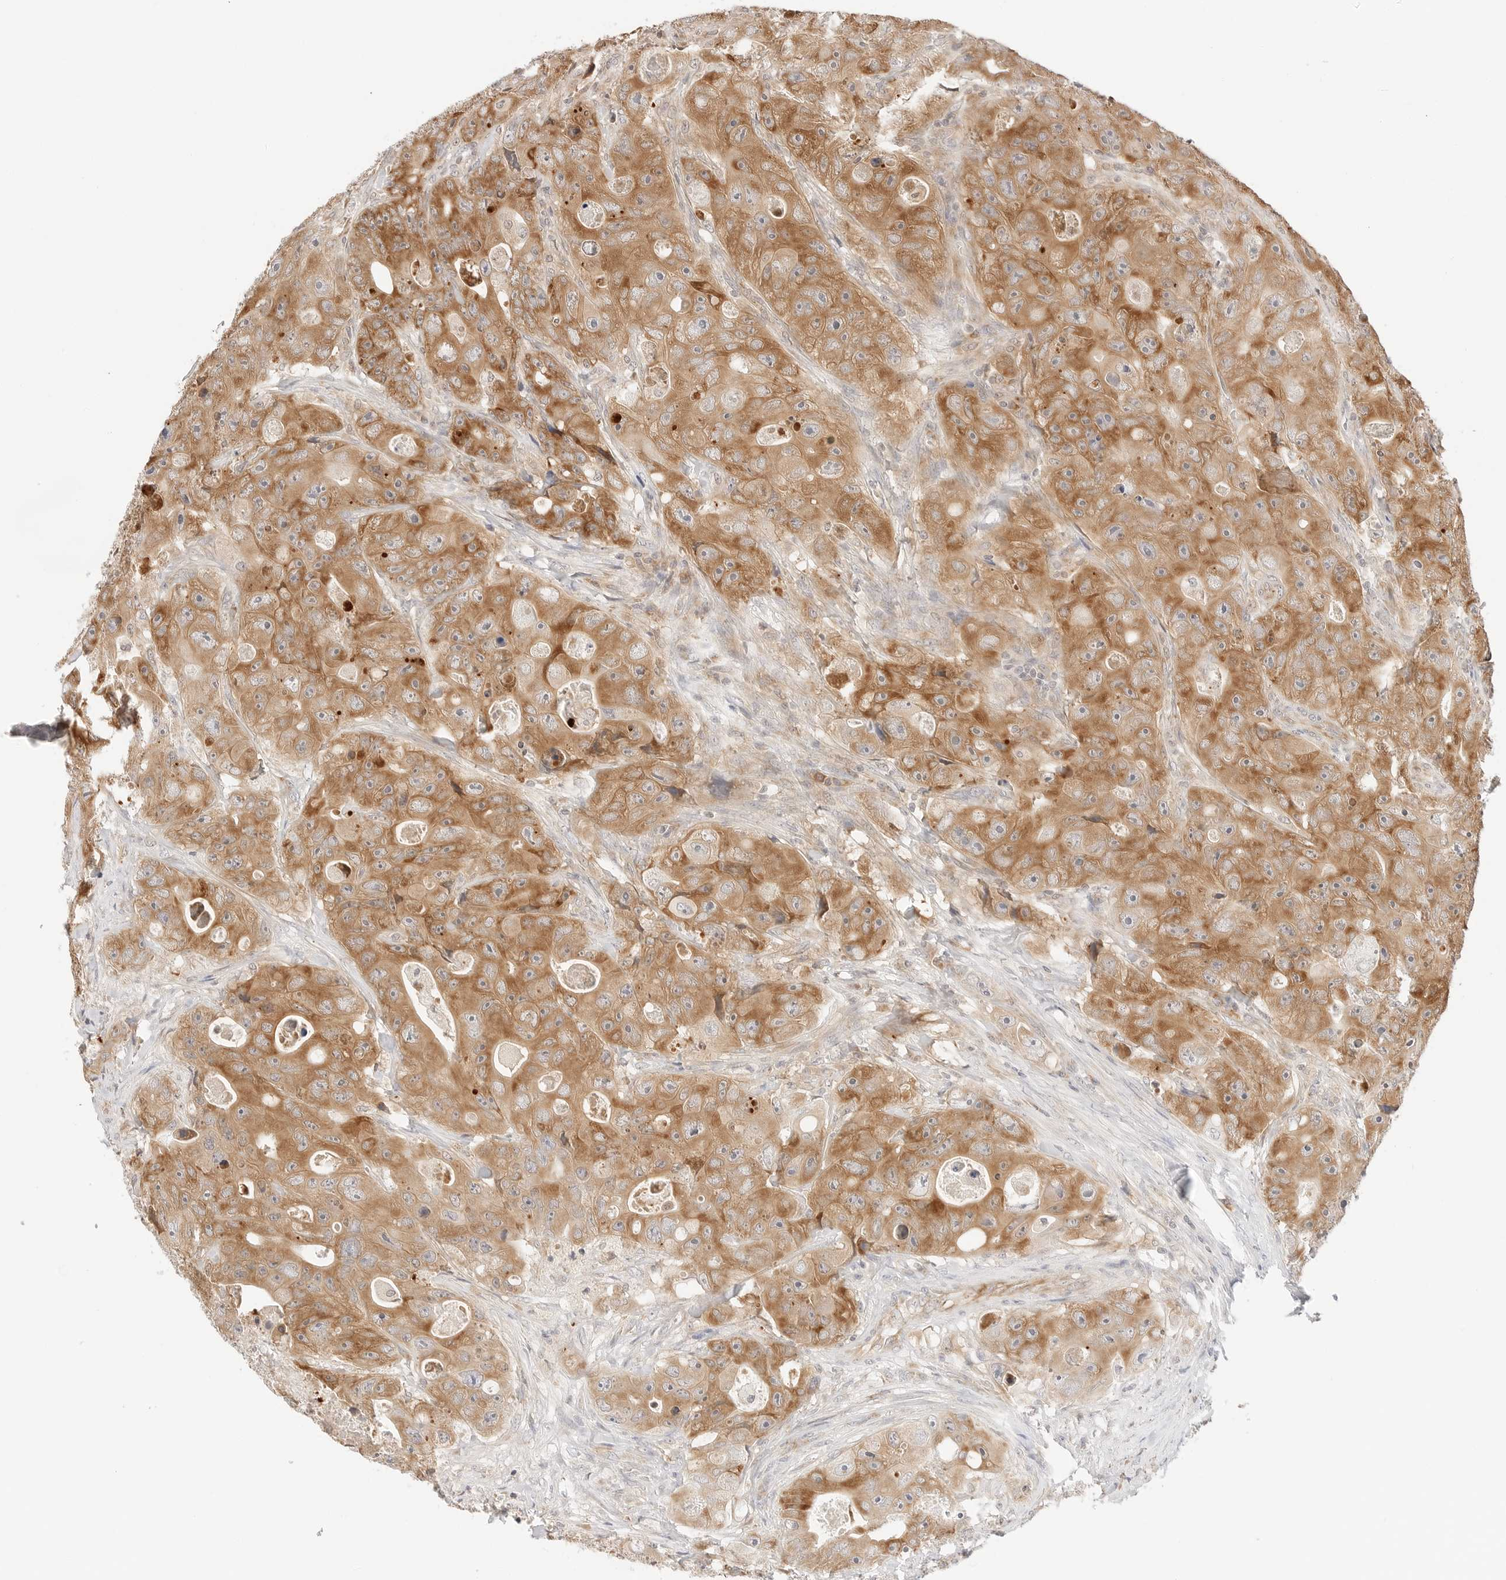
{"staining": {"intensity": "moderate", "quantity": ">75%", "location": "cytoplasmic/membranous"}, "tissue": "colorectal cancer", "cell_type": "Tumor cells", "image_type": "cancer", "snomed": [{"axis": "morphology", "description": "Adenocarcinoma, NOS"}, {"axis": "topography", "description": "Colon"}], "caption": "Colorectal adenocarcinoma stained with a brown dye demonstrates moderate cytoplasmic/membranous positive expression in approximately >75% of tumor cells.", "gene": "ERO1B", "patient": {"sex": "female", "age": 46}}